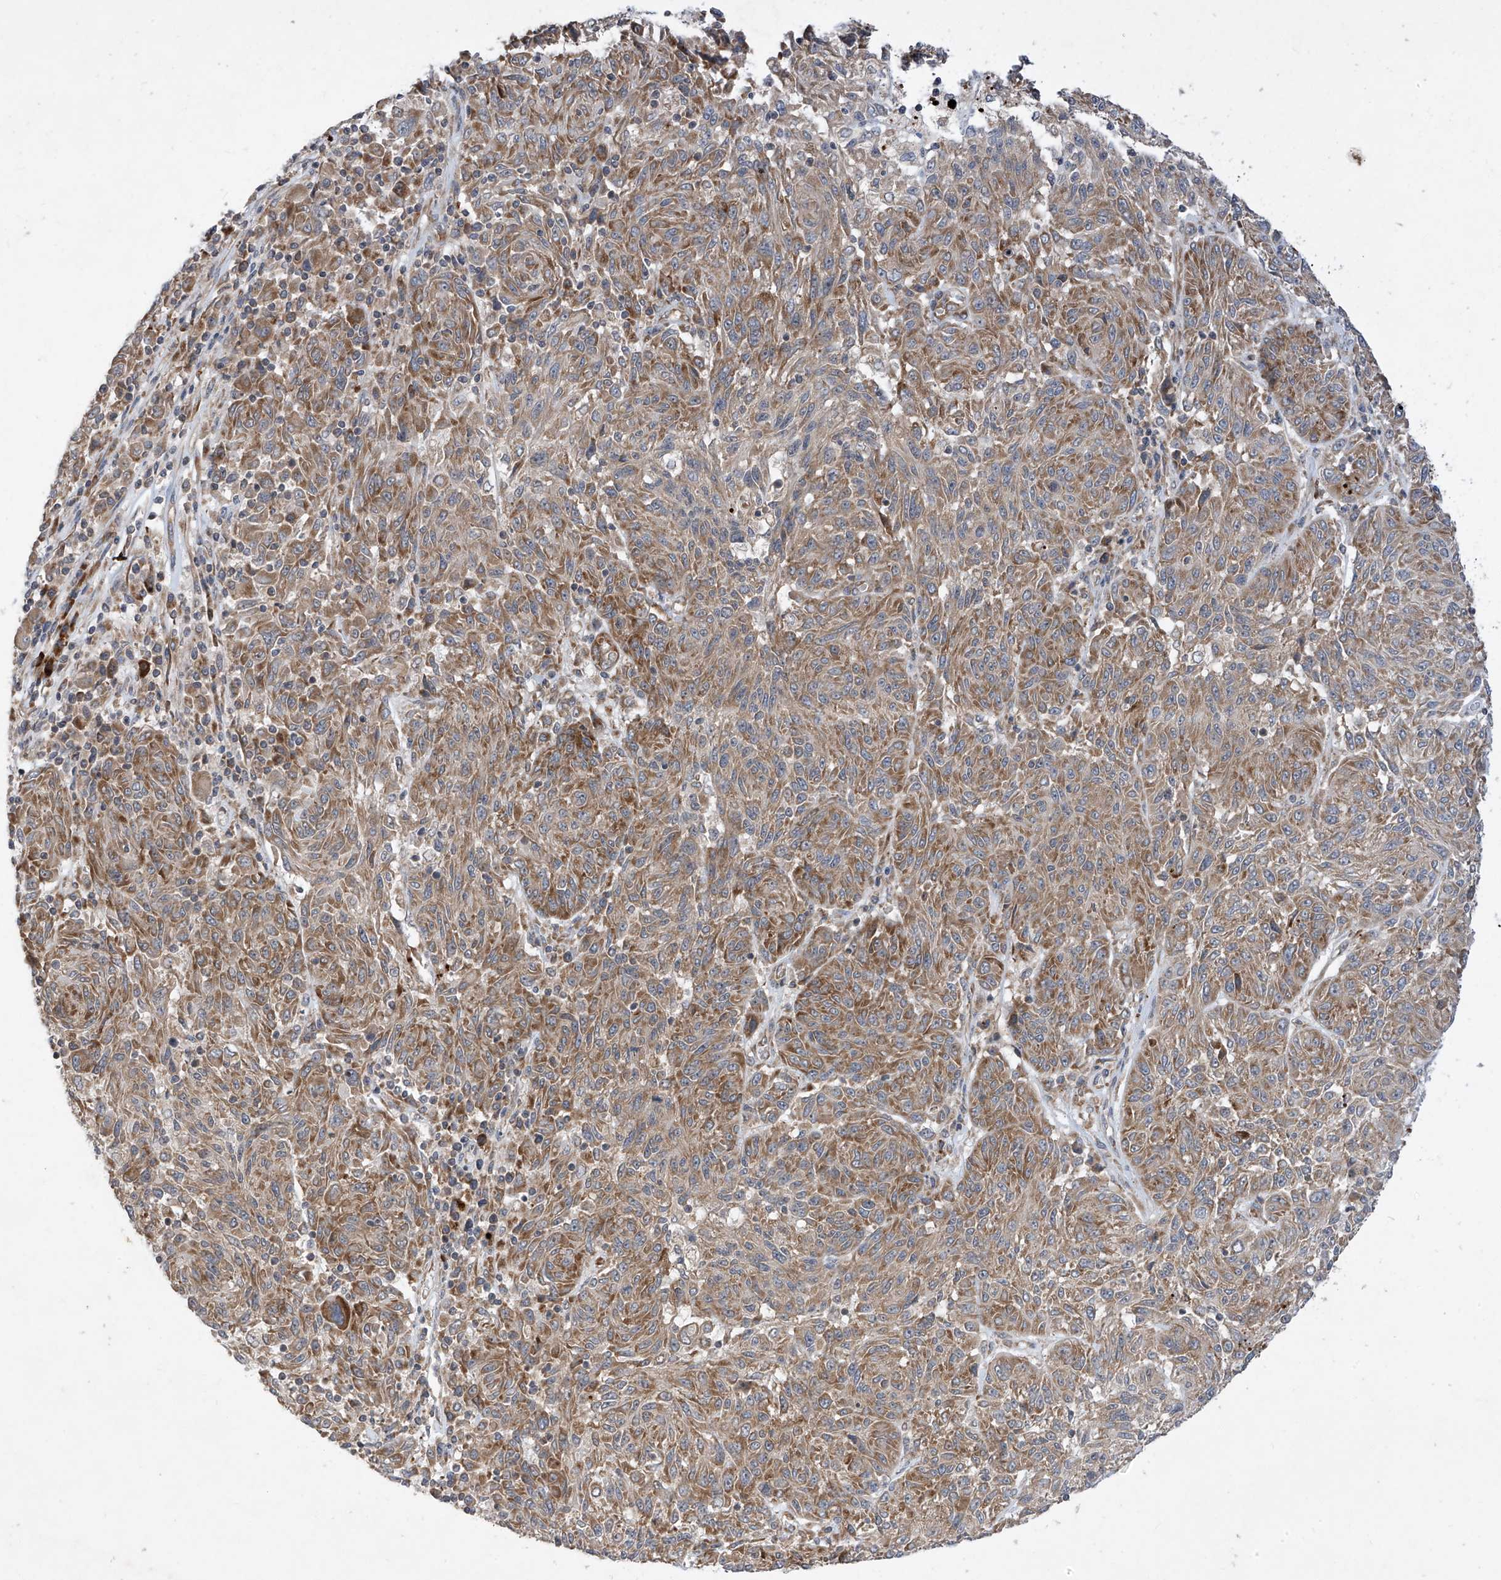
{"staining": {"intensity": "moderate", "quantity": ">75%", "location": "cytoplasmic/membranous"}, "tissue": "melanoma", "cell_type": "Tumor cells", "image_type": "cancer", "snomed": [{"axis": "morphology", "description": "Malignant melanoma, NOS"}, {"axis": "topography", "description": "Skin"}], "caption": "This histopathology image demonstrates melanoma stained with immunohistochemistry to label a protein in brown. The cytoplasmic/membranous of tumor cells show moderate positivity for the protein. Nuclei are counter-stained blue.", "gene": "RPL34", "patient": {"sex": "male", "age": 53}}